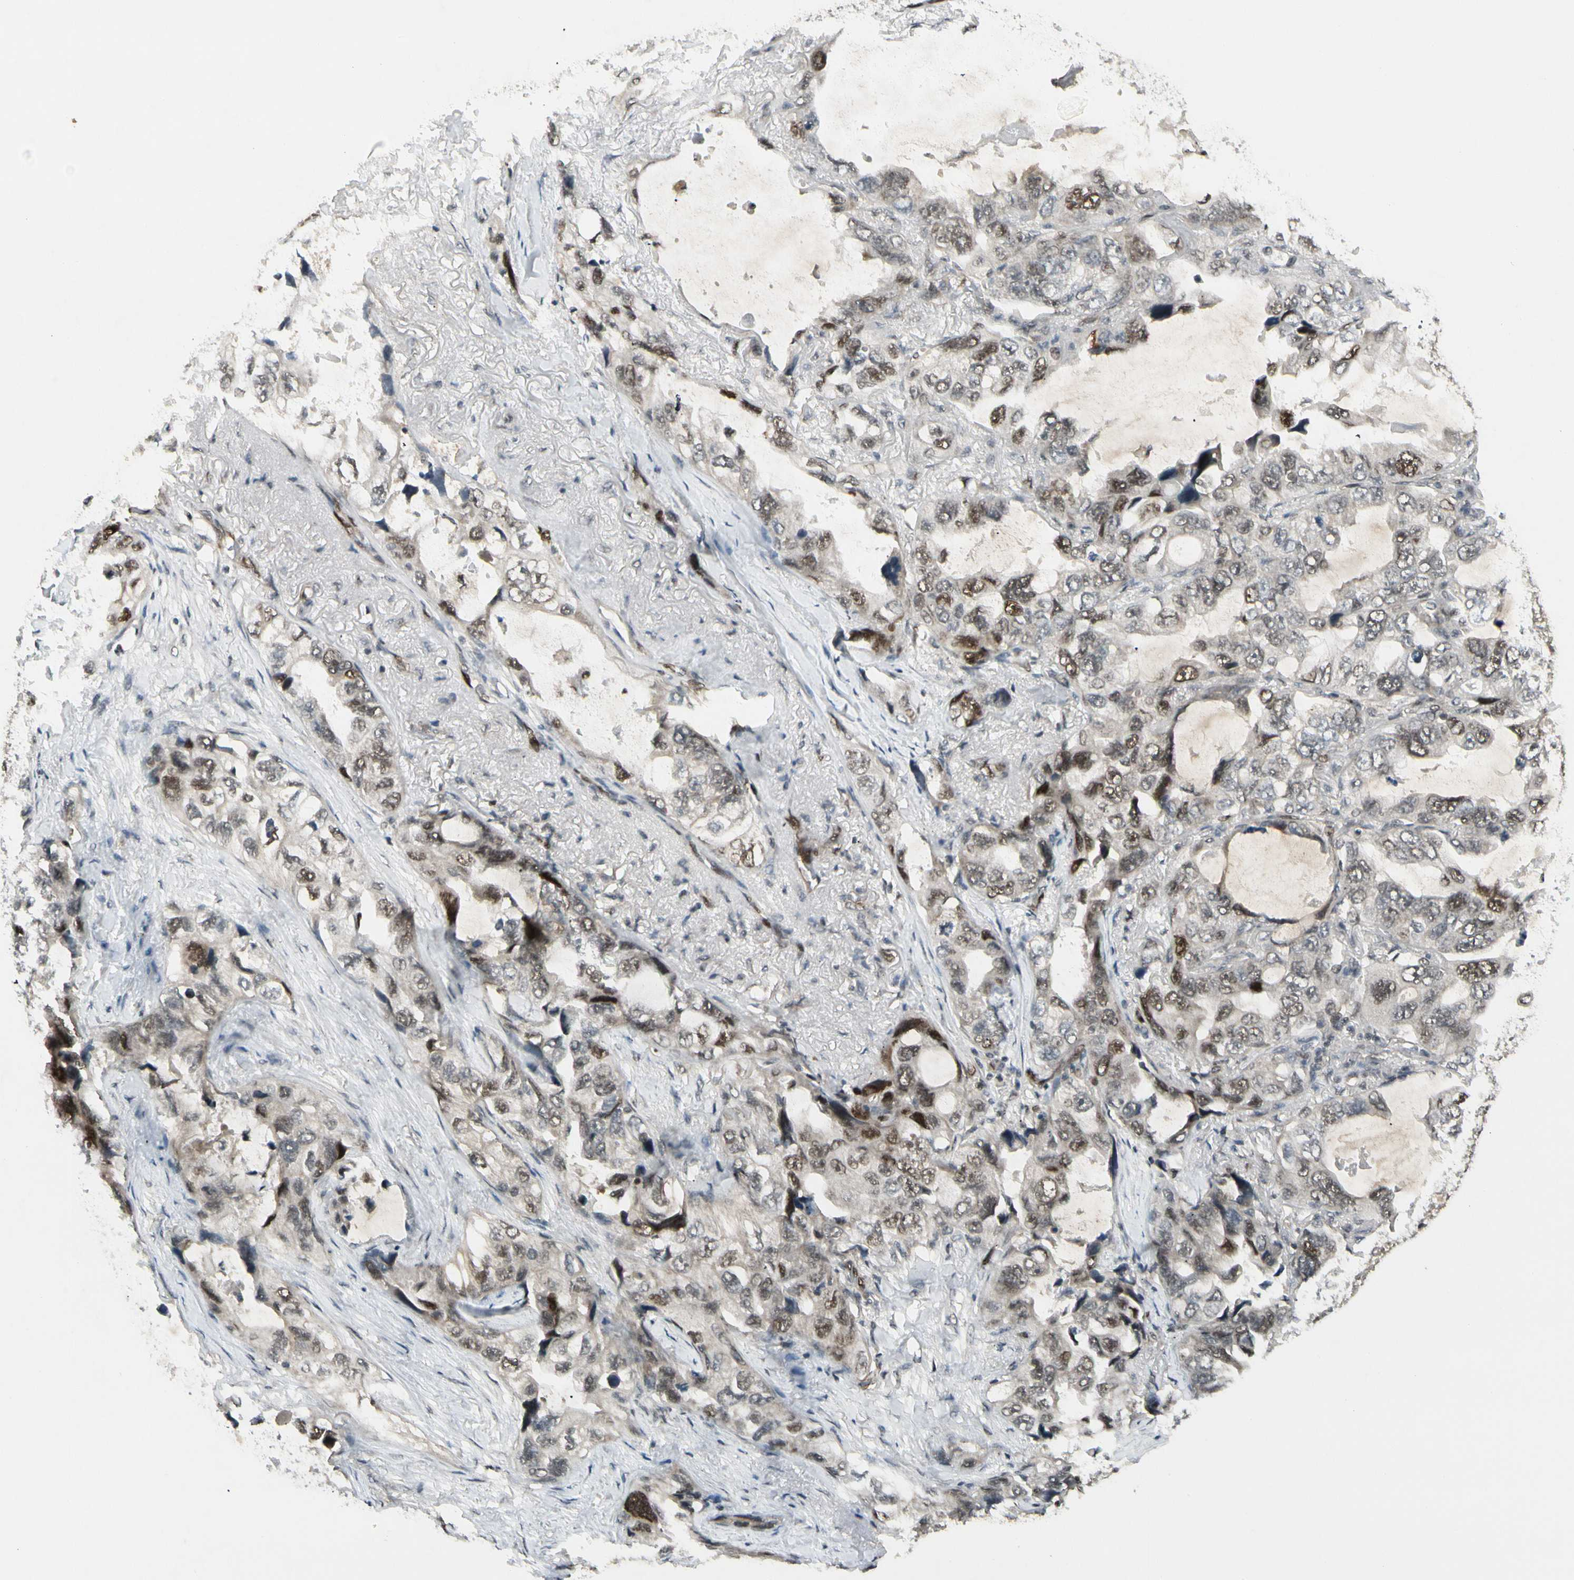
{"staining": {"intensity": "moderate", "quantity": "<25%", "location": "nuclear"}, "tissue": "lung cancer", "cell_type": "Tumor cells", "image_type": "cancer", "snomed": [{"axis": "morphology", "description": "Squamous cell carcinoma, NOS"}, {"axis": "topography", "description": "Lung"}], "caption": "Brown immunohistochemical staining in lung squamous cell carcinoma demonstrates moderate nuclear staining in about <25% of tumor cells.", "gene": "CDK11A", "patient": {"sex": "female", "age": 73}}